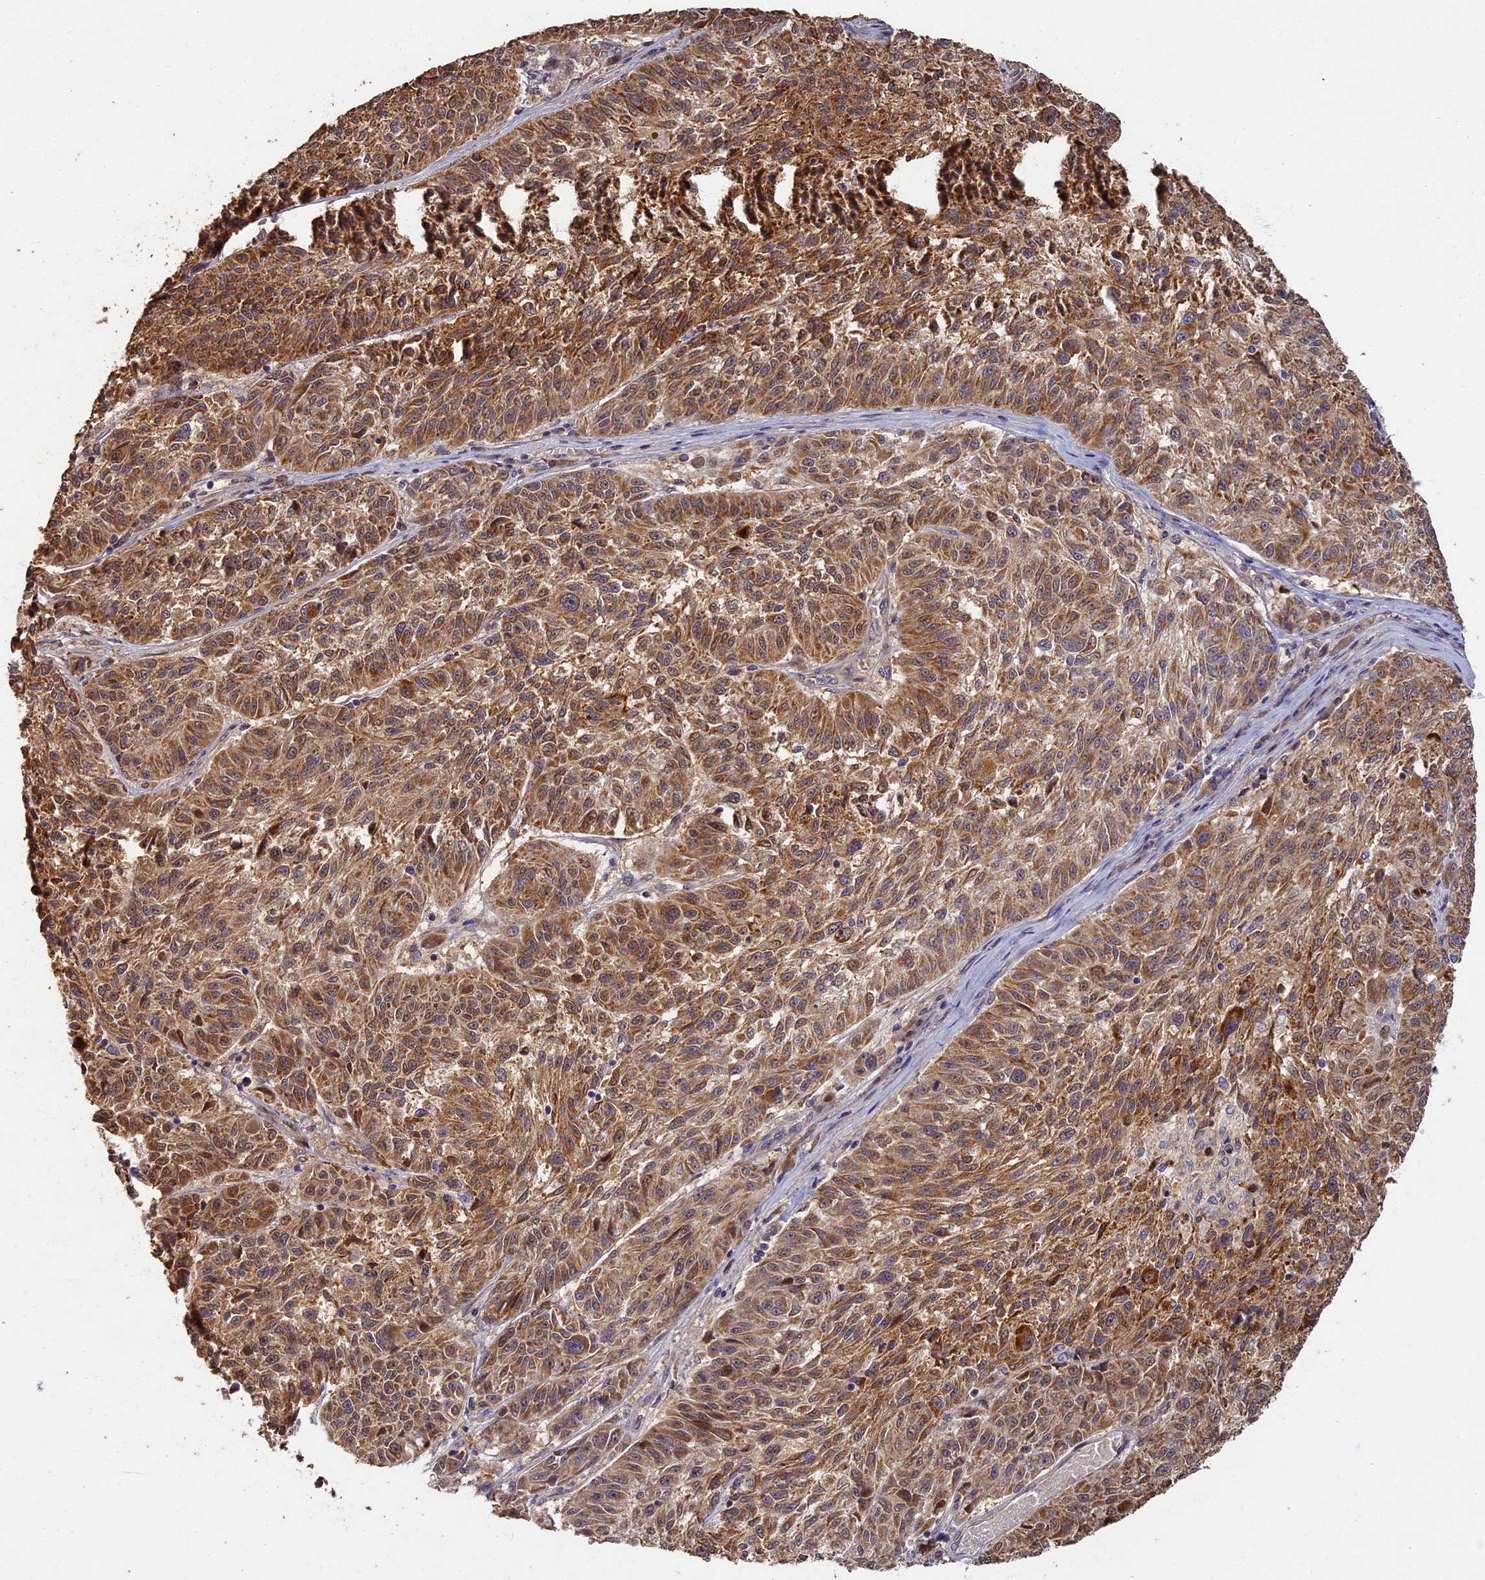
{"staining": {"intensity": "moderate", "quantity": ">75%", "location": "cytoplasmic/membranous"}, "tissue": "melanoma", "cell_type": "Tumor cells", "image_type": "cancer", "snomed": [{"axis": "morphology", "description": "Malignant melanoma, NOS"}, {"axis": "topography", "description": "Skin"}], "caption": "High-power microscopy captured an IHC image of melanoma, revealing moderate cytoplasmic/membranous positivity in approximately >75% of tumor cells.", "gene": "RSPH3", "patient": {"sex": "male", "age": 53}}